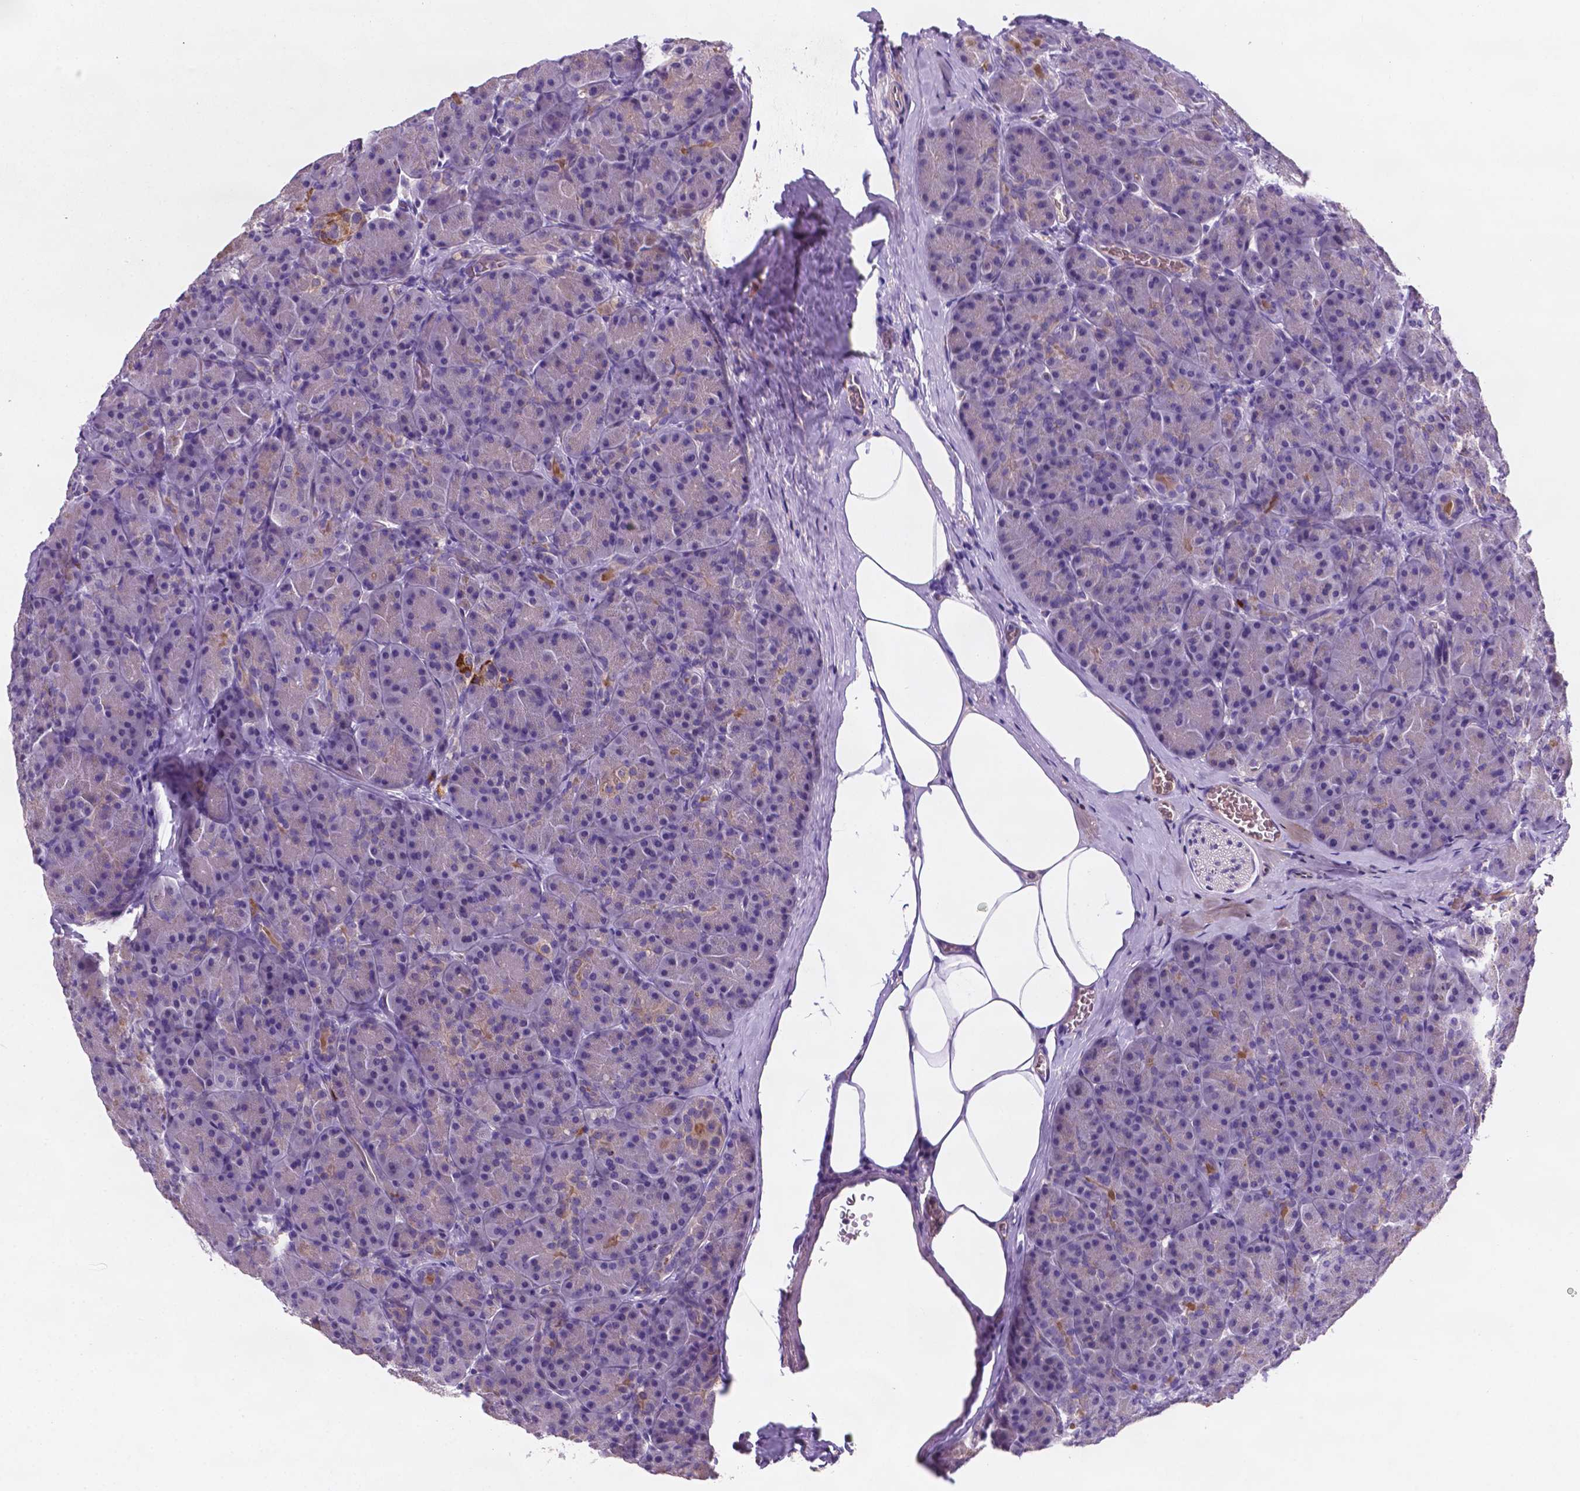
{"staining": {"intensity": "moderate", "quantity": ">75%", "location": "cytoplasmic/membranous"}, "tissue": "pancreas", "cell_type": "Exocrine glandular cells", "image_type": "normal", "snomed": [{"axis": "morphology", "description": "Normal tissue, NOS"}, {"axis": "topography", "description": "Pancreas"}], "caption": "Approximately >75% of exocrine glandular cells in unremarkable pancreas demonstrate moderate cytoplasmic/membranous protein positivity as visualized by brown immunohistochemical staining.", "gene": "TM4SF20", "patient": {"sex": "male", "age": 57}}